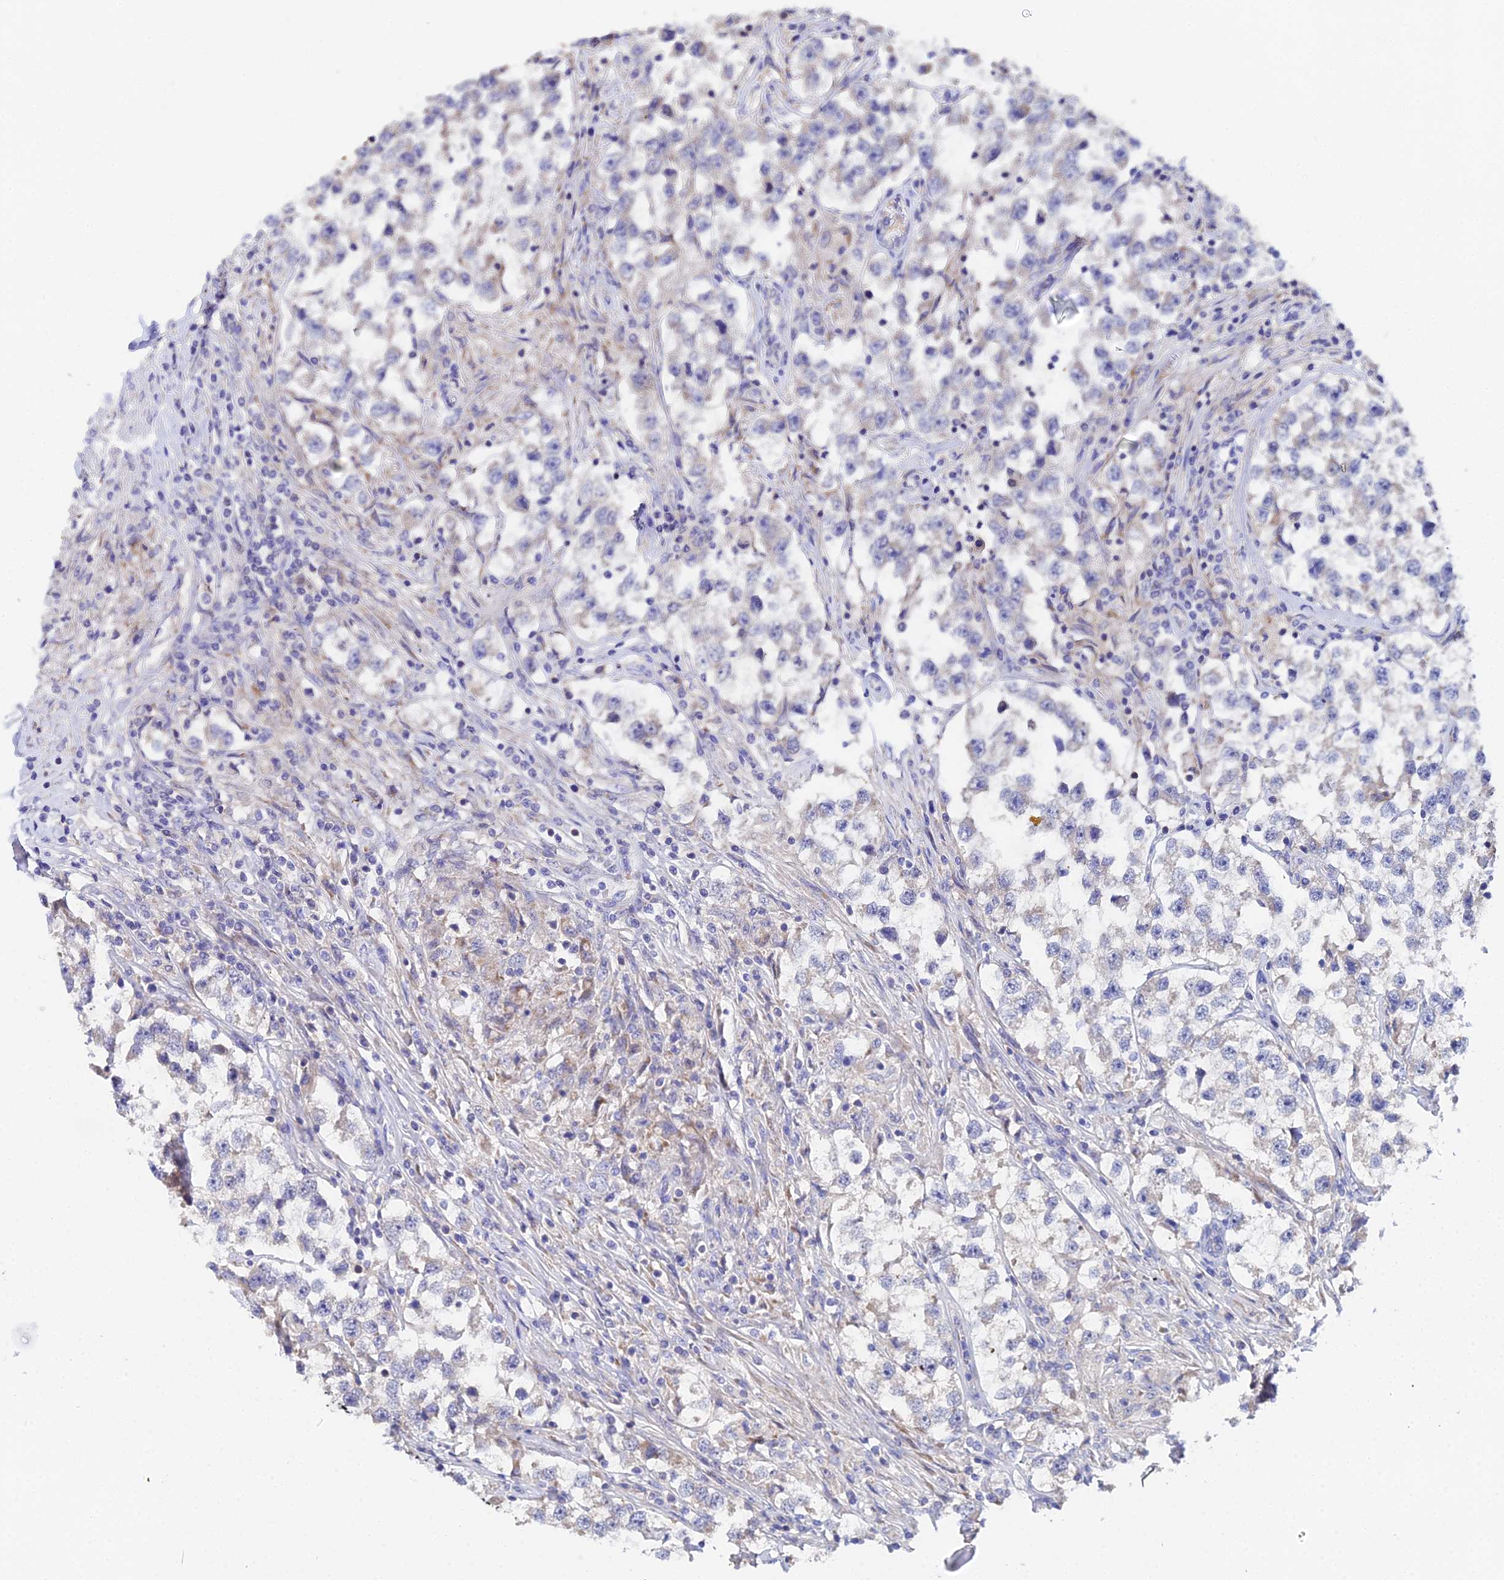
{"staining": {"intensity": "negative", "quantity": "none", "location": "none"}, "tissue": "testis cancer", "cell_type": "Tumor cells", "image_type": "cancer", "snomed": [{"axis": "morphology", "description": "Seminoma, NOS"}, {"axis": "topography", "description": "Testis"}], "caption": "The image displays no significant expression in tumor cells of seminoma (testis).", "gene": "UBE2L3", "patient": {"sex": "male", "age": 46}}